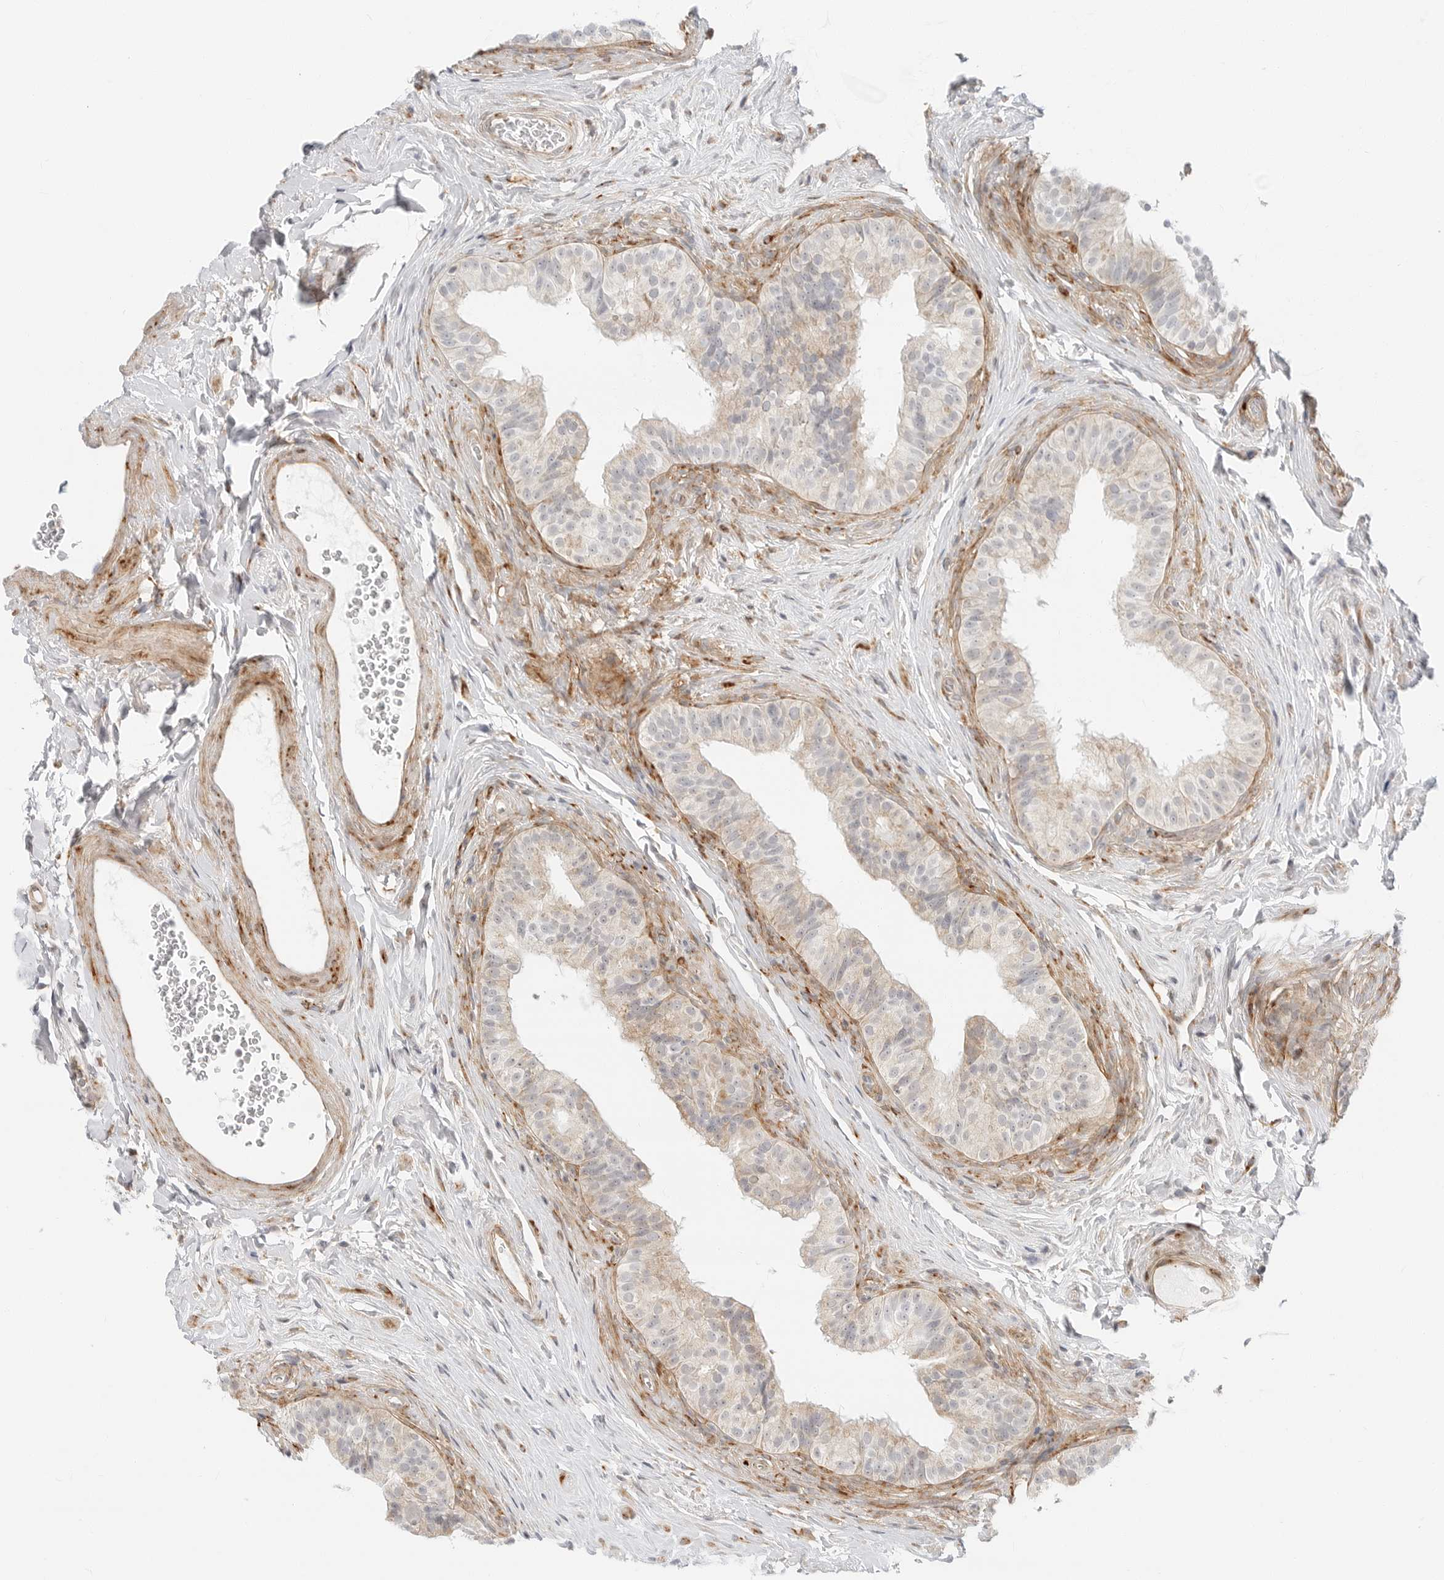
{"staining": {"intensity": "weak", "quantity": "25%-75%", "location": "cytoplasmic/membranous"}, "tissue": "epididymis", "cell_type": "Glandular cells", "image_type": "normal", "snomed": [{"axis": "morphology", "description": "Normal tissue, NOS"}, {"axis": "topography", "description": "Epididymis"}], "caption": "Immunohistochemistry photomicrograph of normal human epididymis stained for a protein (brown), which shows low levels of weak cytoplasmic/membranous expression in about 25%-75% of glandular cells.", "gene": "C1QTNF1", "patient": {"sex": "male", "age": 49}}